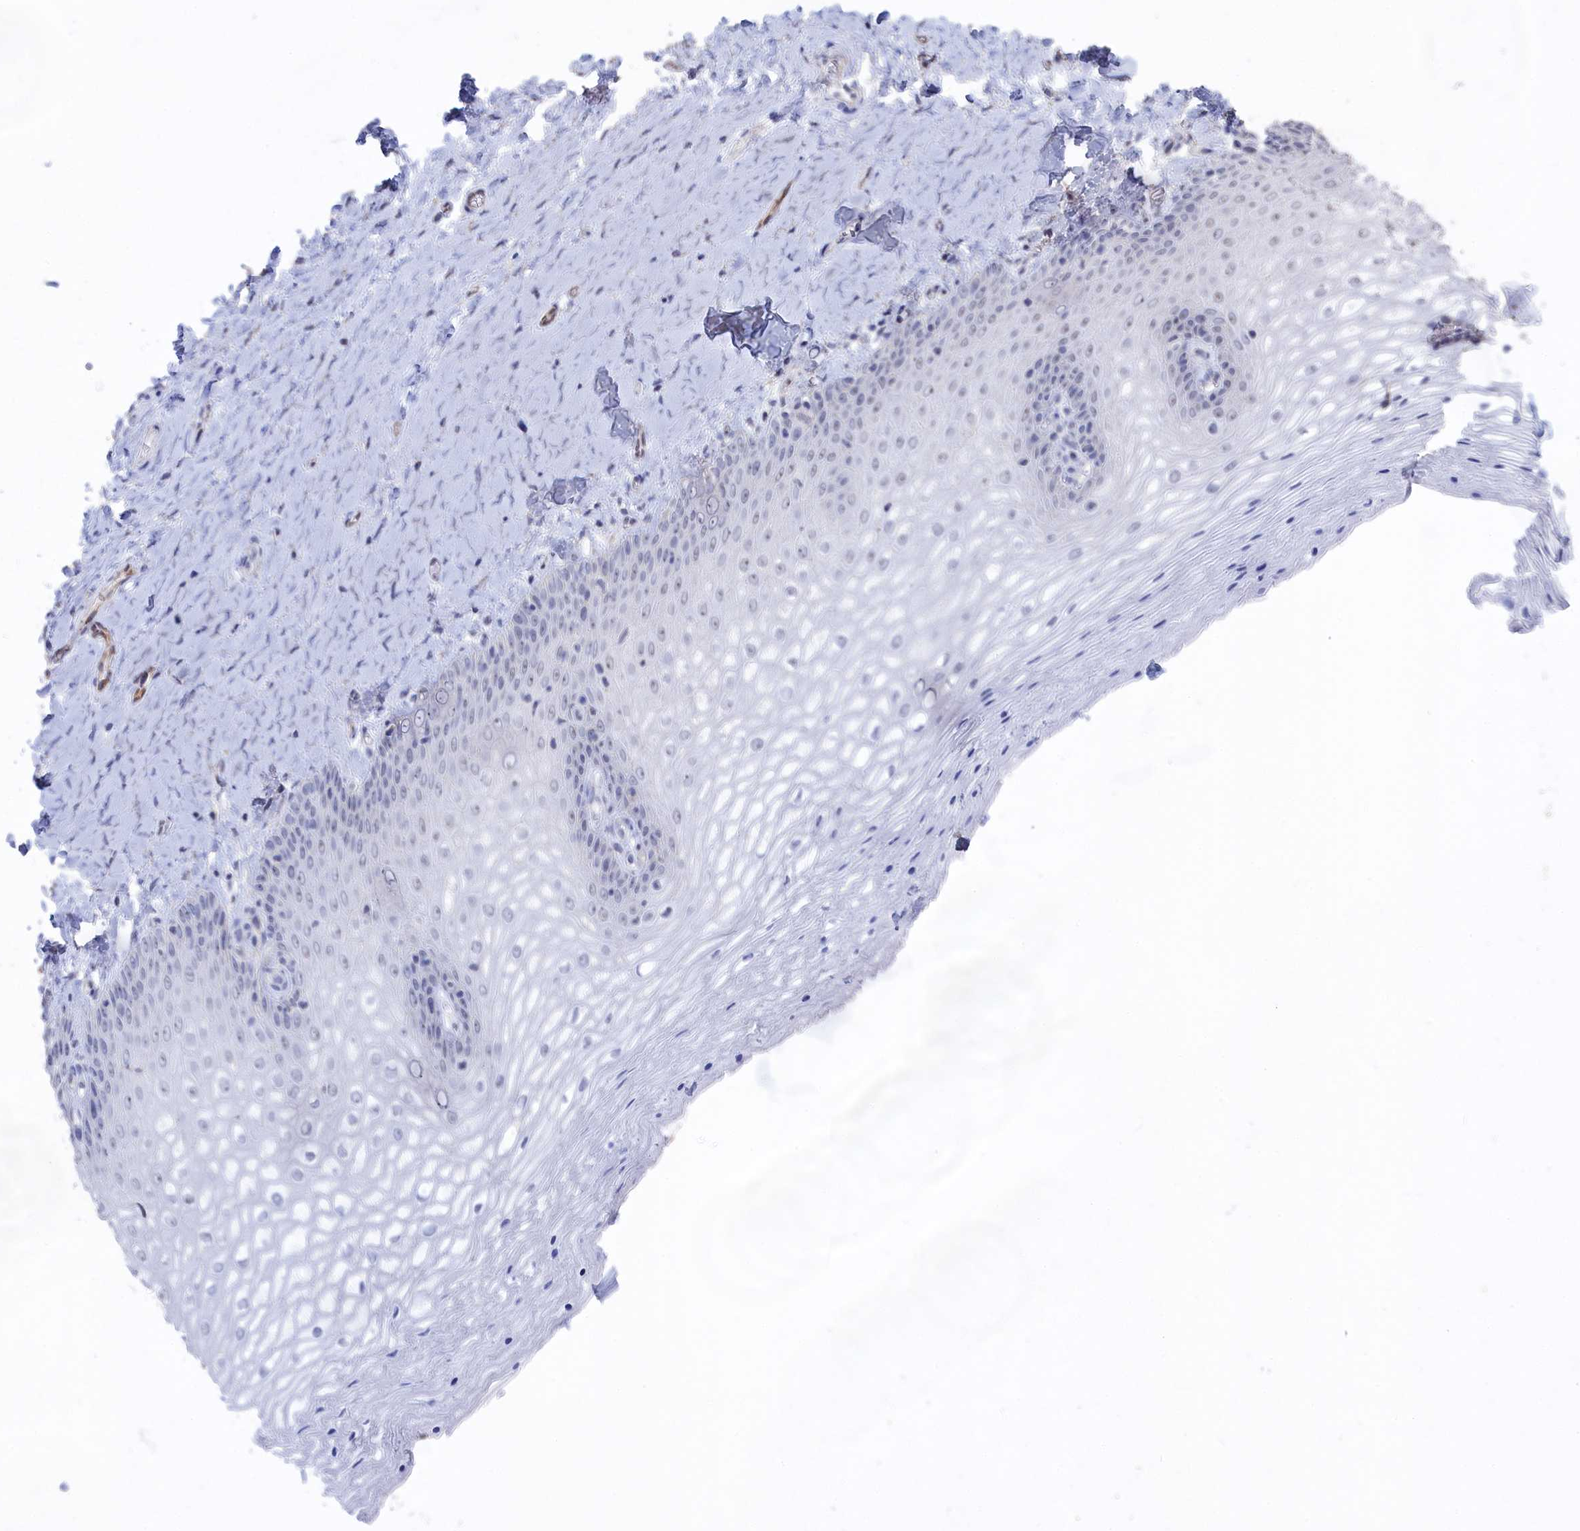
{"staining": {"intensity": "weak", "quantity": "<25%", "location": "nuclear"}, "tissue": "vagina", "cell_type": "Squamous epithelial cells", "image_type": "normal", "snomed": [{"axis": "morphology", "description": "Normal tissue, NOS"}, {"axis": "topography", "description": "Vagina"}], "caption": "This is an immunohistochemistry micrograph of benign human vagina. There is no positivity in squamous epithelial cells.", "gene": "SEMG2", "patient": {"sex": "female", "age": 65}}